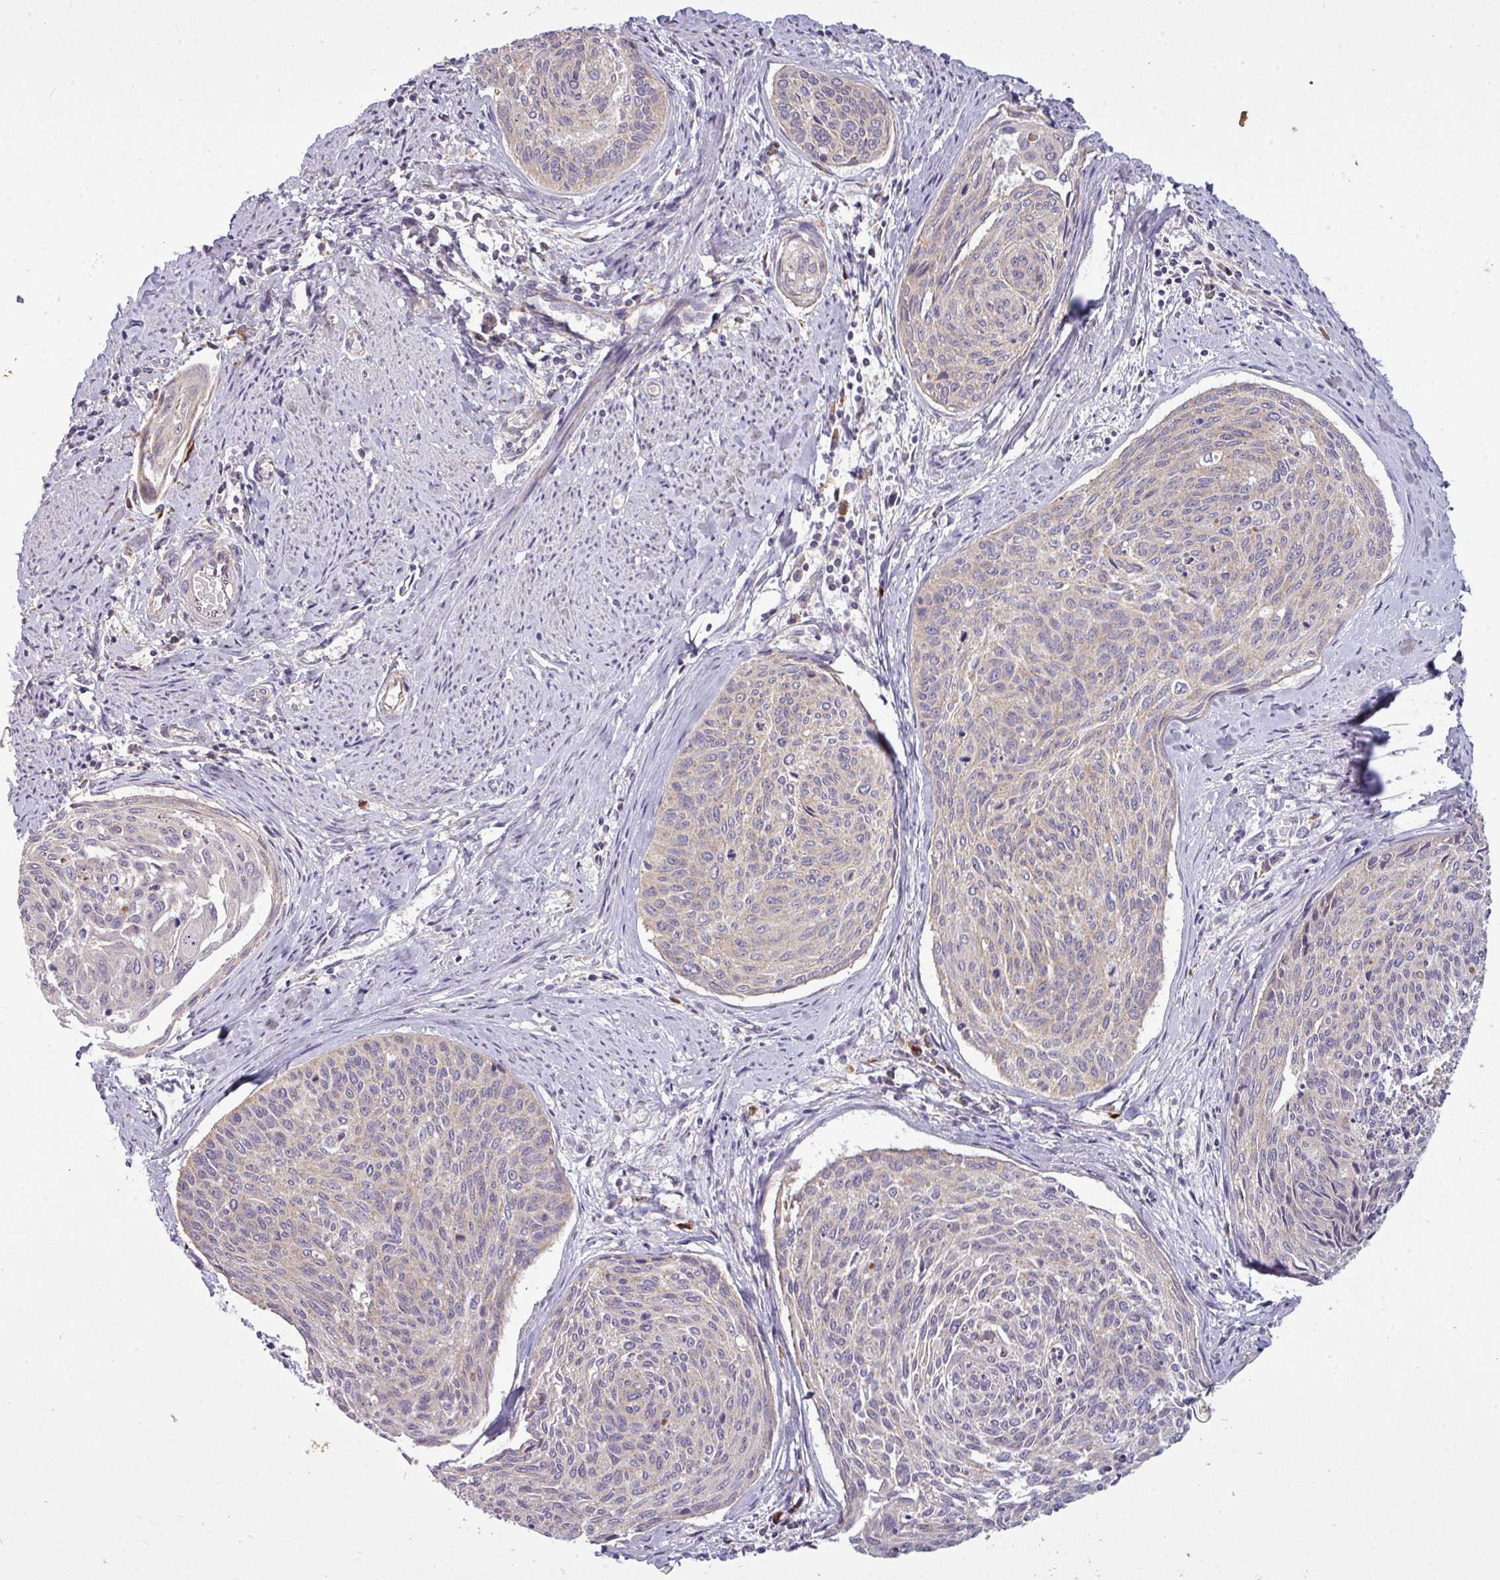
{"staining": {"intensity": "negative", "quantity": "none", "location": "none"}, "tissue": "cervical cancer", "cell_type": "Tumor cells", "image_type": "cancer", "snomed": [{"axis": "morphology", "description": "Squamous cell carcinoma, NOS"}, {"axis": "topography", "description": "Cervix"}], "caption": "An immunohistochemistry (IHC) histopathology image of cervical cancer is shown. There is no staining in tumor cells of cervical cancer.", "gene": "PAPLN", "patient": {"sex": "female", "age": 55}}